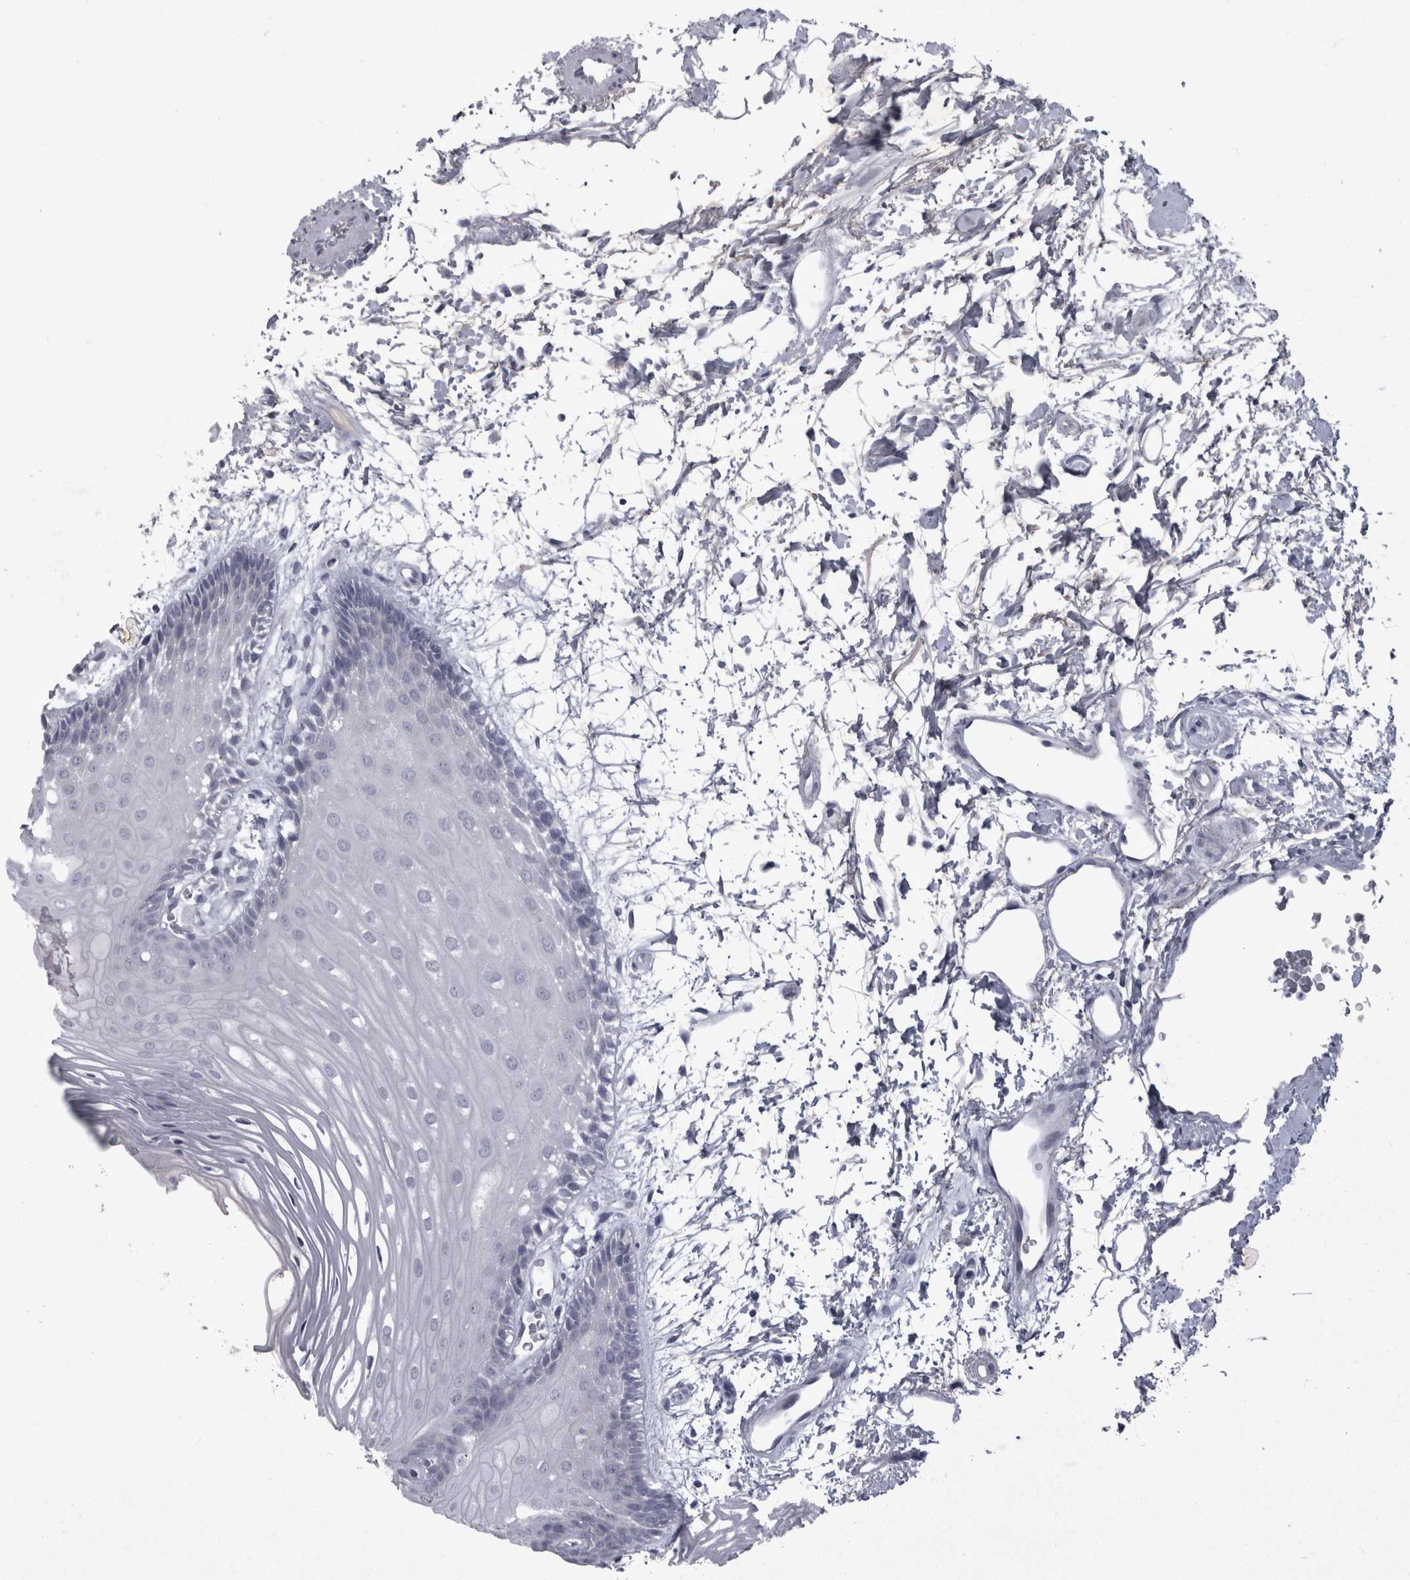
{"staining": {"intensity": "negative", "quantity": "none", "location": "none"}, "tissue": "oral mucosa", "cell_type": "Squamous epithelial cells", "image_type": "normal", "snomed": [{"axis": "morphology", "description": "Normal tissue, NOS"}, {"axis": "topography", "description": "Skeletal muscle"}, {"axis": "topography", "description": "Oral tissue"}, {"axis": "topography", "description": "Peripheral nerve tissue"}], "caption": "This photomicrograph is of benign oral mucosa stained with immunohistochemistry (IHC) to label a protein in brown with the nuclei are counter-stained blue. There is no positivity in squamous epithelial cells.", "gene": "PDX1", "patient": {"sex": "female", "age": 84}}